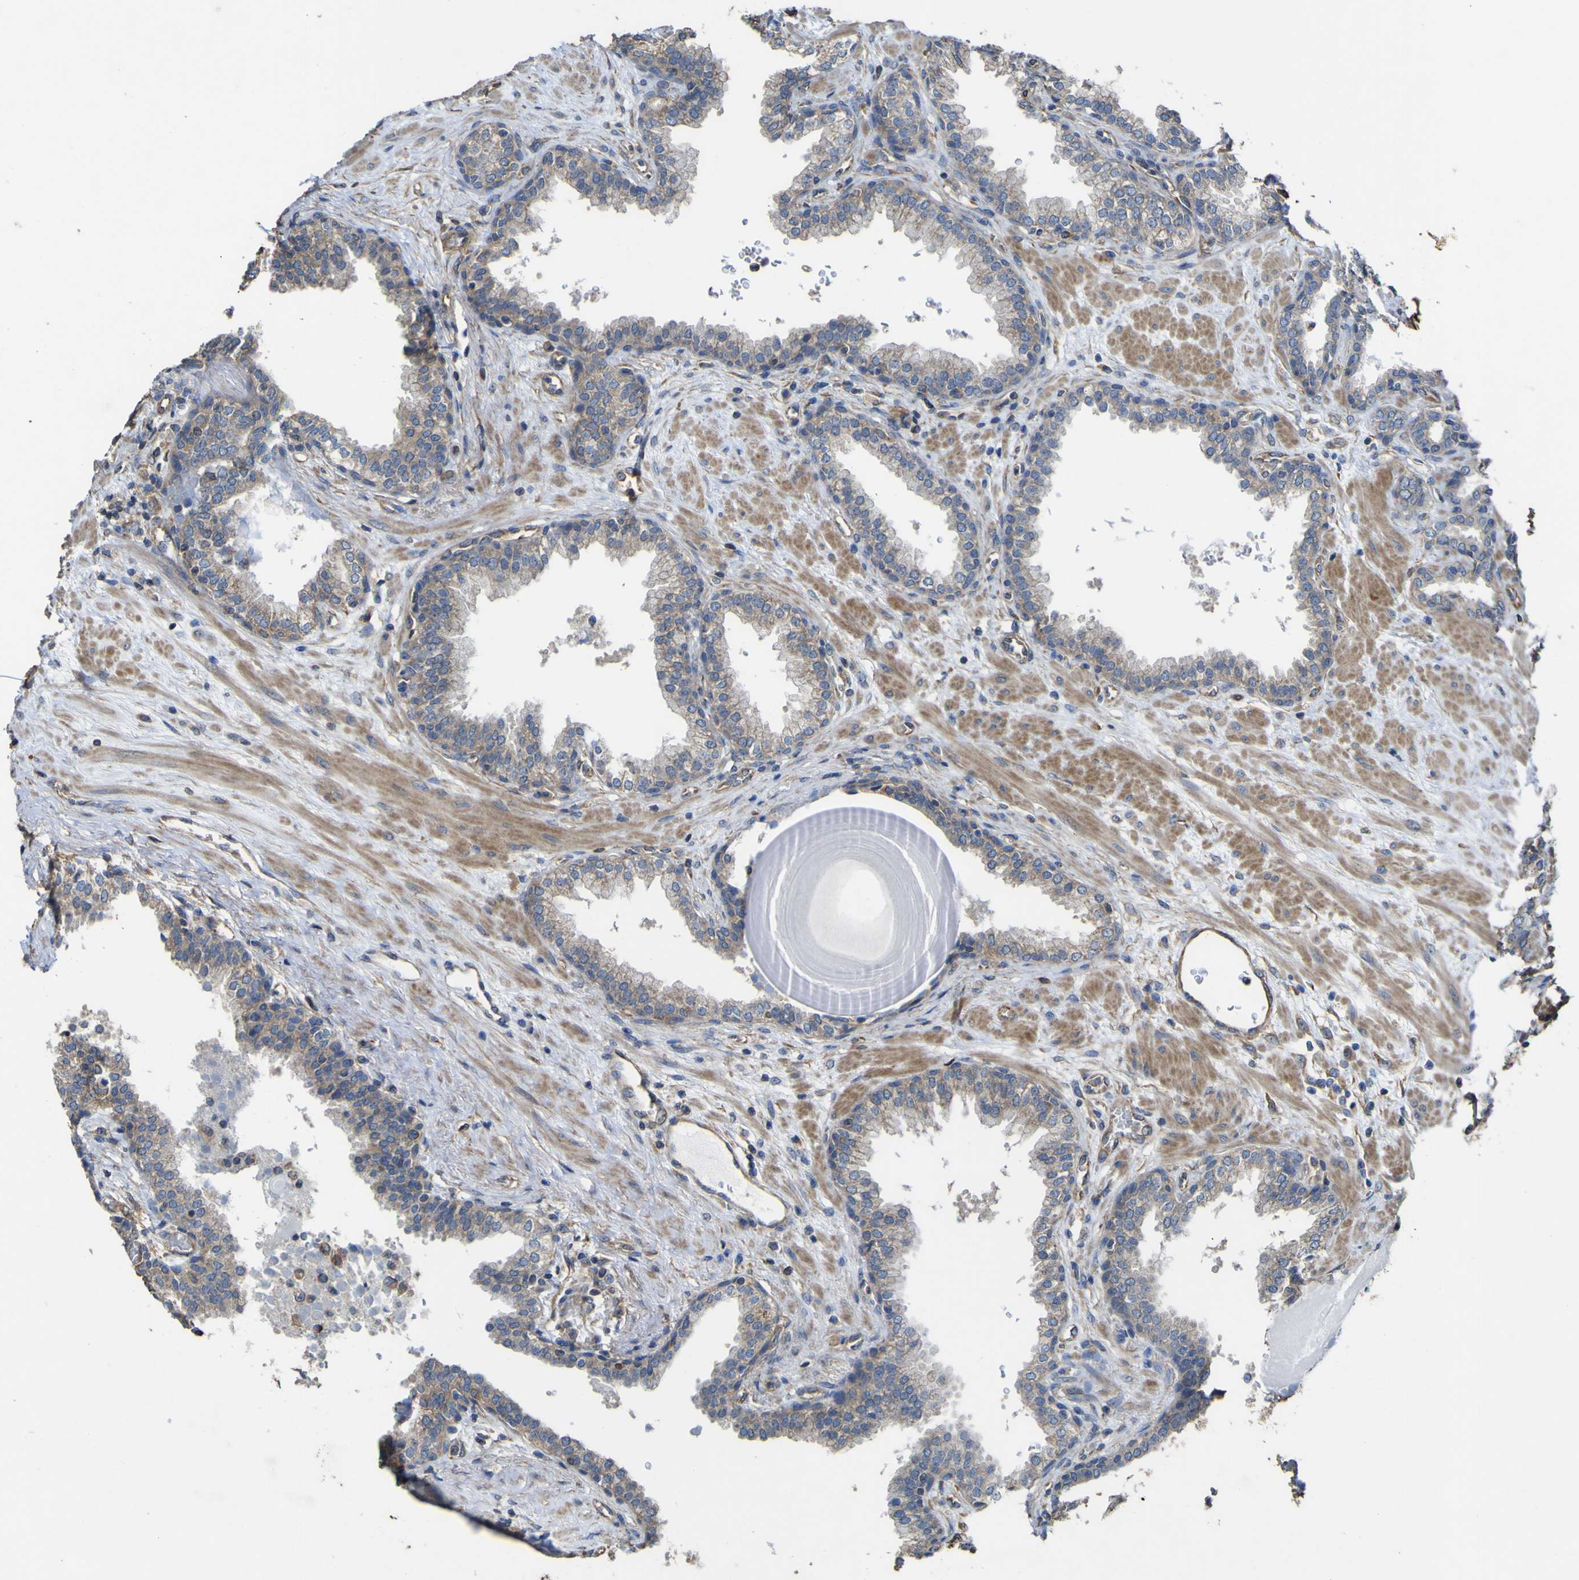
{"staining": {"intensity": "weak", "quantity": "<25%", "location": "cytoplasmic/membranous"}, "tissue": "prostate", "cell_type": "Glandular cells", "image_type": "normal", "snomed": [{"axis": "morphology", "description": "Normal tissue, NOS"}, {"axis": "topography", "description": "Prostate"}], "caption": "Immunohistochemical staining of normal prostate shows no significant expression in glandular cells. (DAB IHC with hematoxylin counter stain).", "gene": "TNFSF15", "patient": {"sex": "male", "age": 51}}